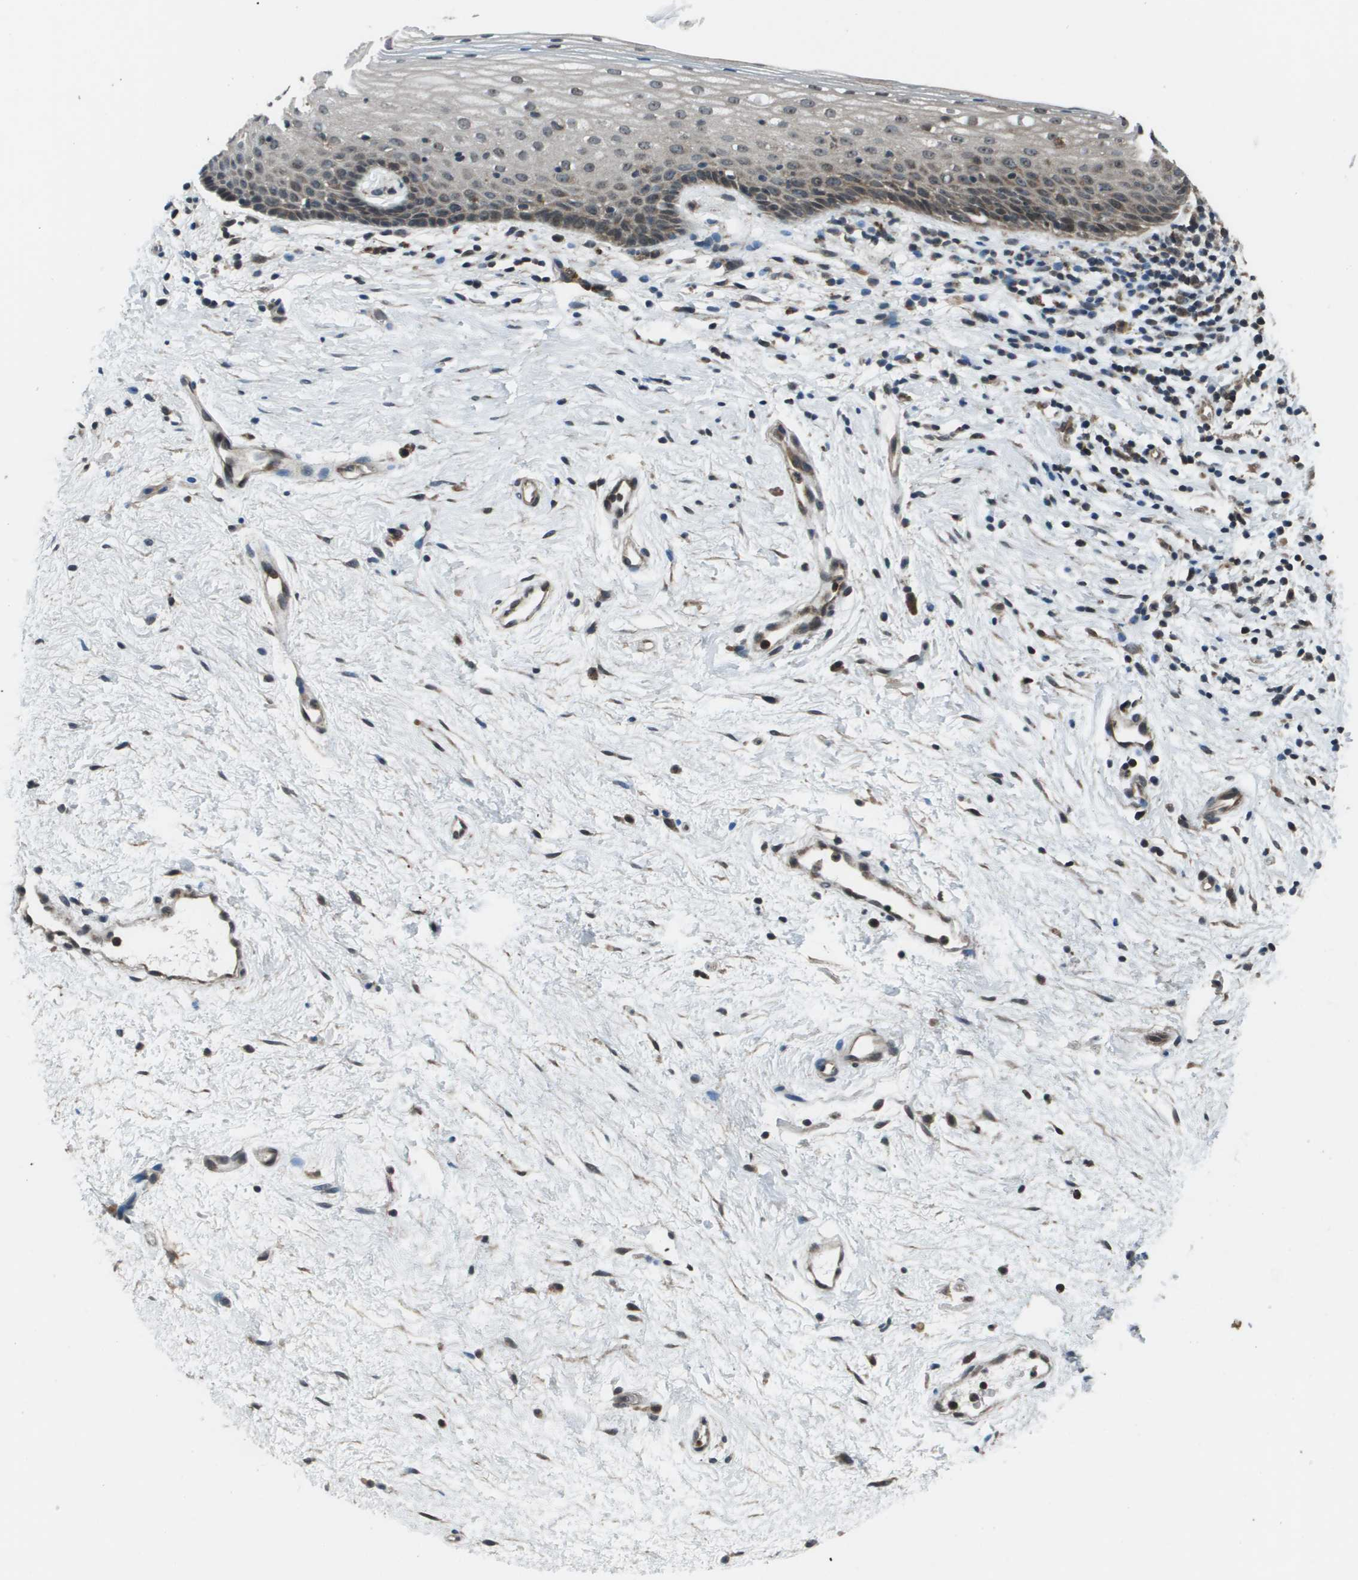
{"staining": {"intensity": "moderate", "quantity": "<25%", "location": "cytoplasmic/membranous"}, "tissue": "vagina", "cell_type": "Squamous epithelial cells", "image_type": "normal", "snomed": [{"axis": "morphology", "description": "Normal tissue, NOS"}, {"axis": "topography", "description": "Vagina"}], "caption": "A brown stain highlights moderate cytoplasmic/membranous staining of a protein in squamous epithelial cells of benign vagina.", "gene": "PPFIA1", "patient": {"sex": "female", "age": 44}}